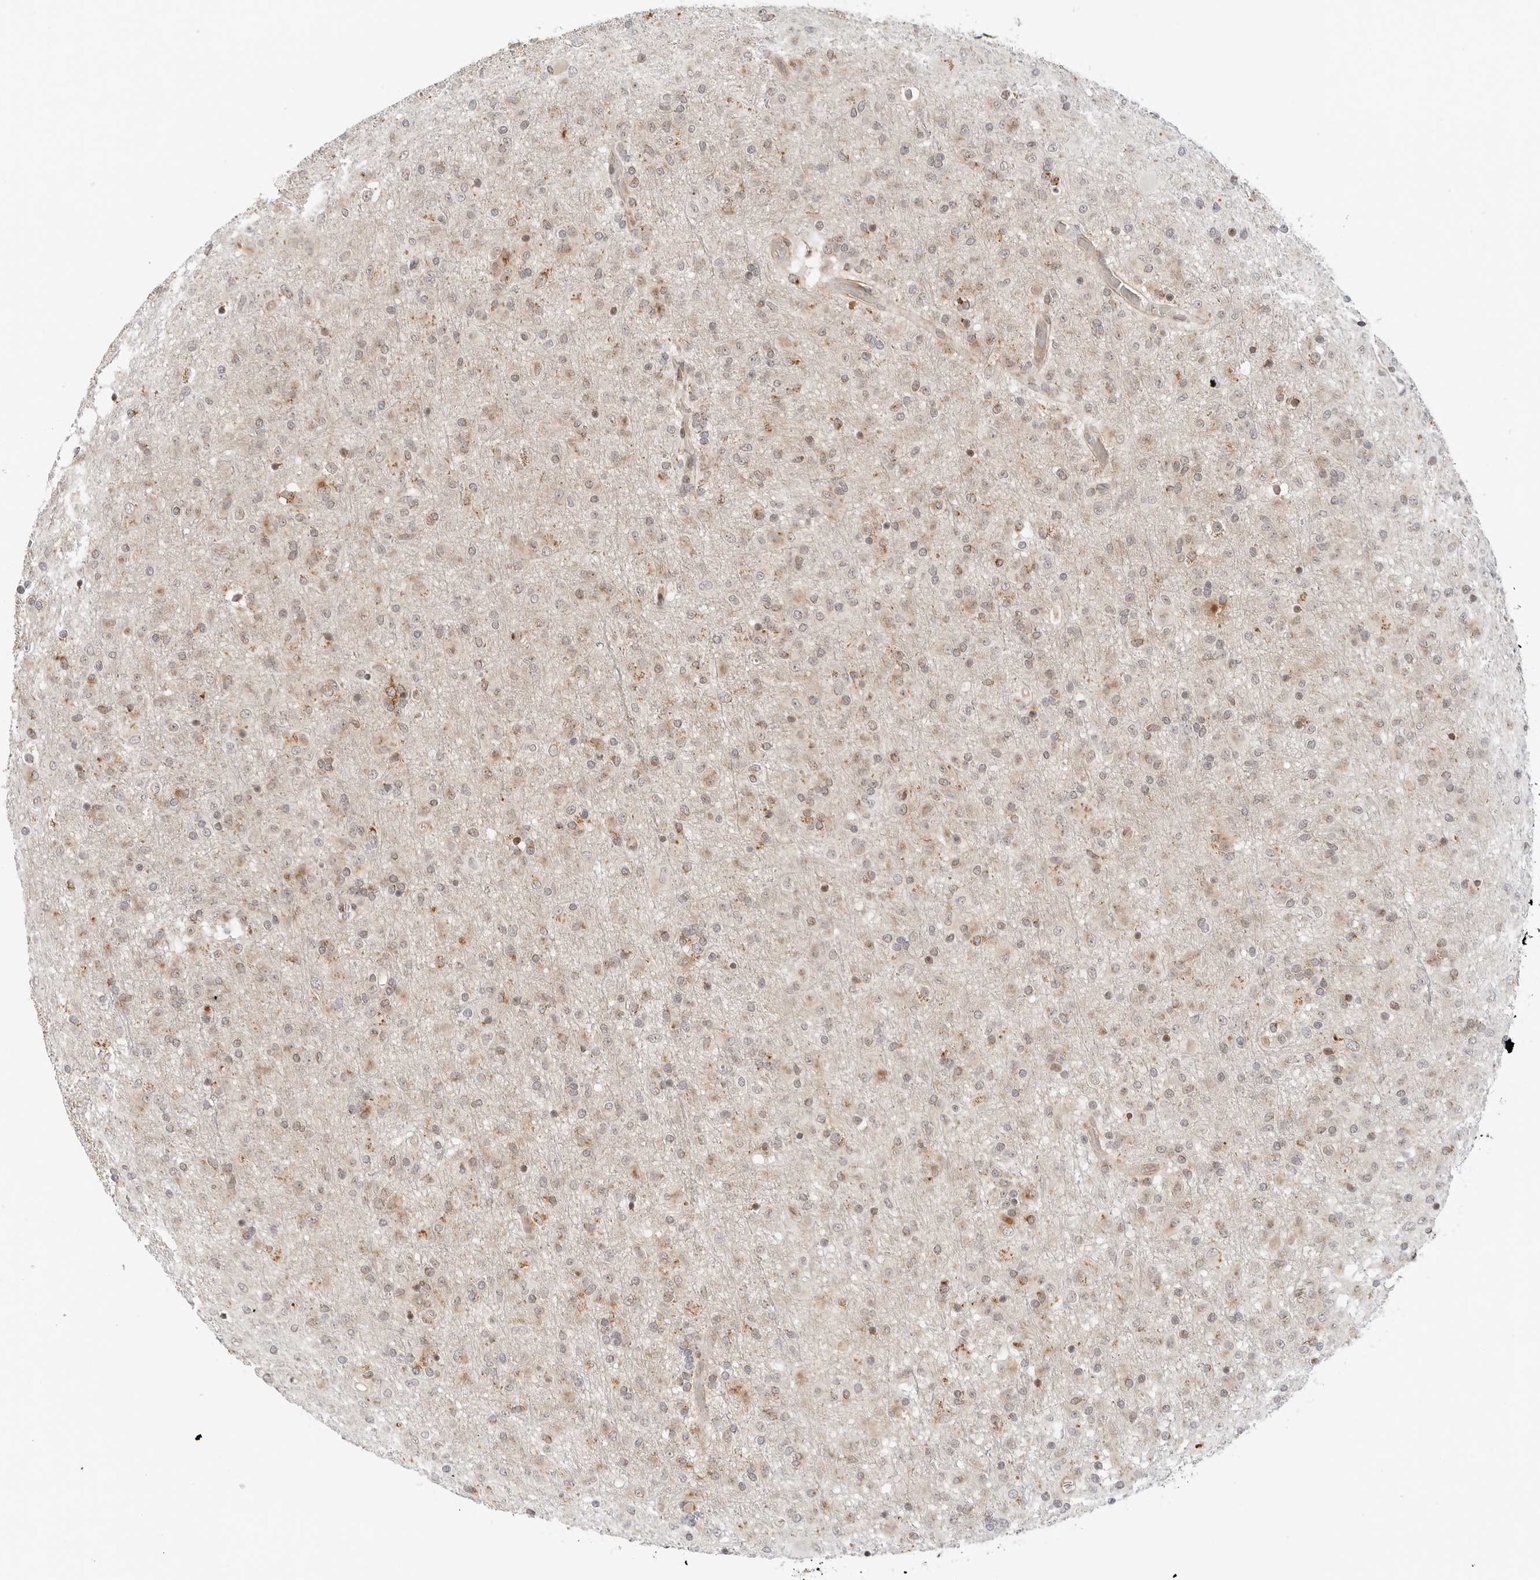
{"staining": {"intensity": "weak", "quantity": "25%-75%", "location": "cytoplasmic/membranous"}, "tissue": "glioma", "cell_type": "Tumor cells", "image_type": "cancer", "snomed": [{"axis": "morphology", "description": "Glioma, malignant, Low grade"}, {"axis": "topography", "description": "Brain"}], "caption": "A histopathology image of human malignant glioma (low-grade) stained for a protein shows weak cytoplasmic/membranous brown staining in tumor cells. (IHC, brightfield microscopy, high magnification).", "gene": "DYRK4", "patient": {"sex": "male", "age": 65}}